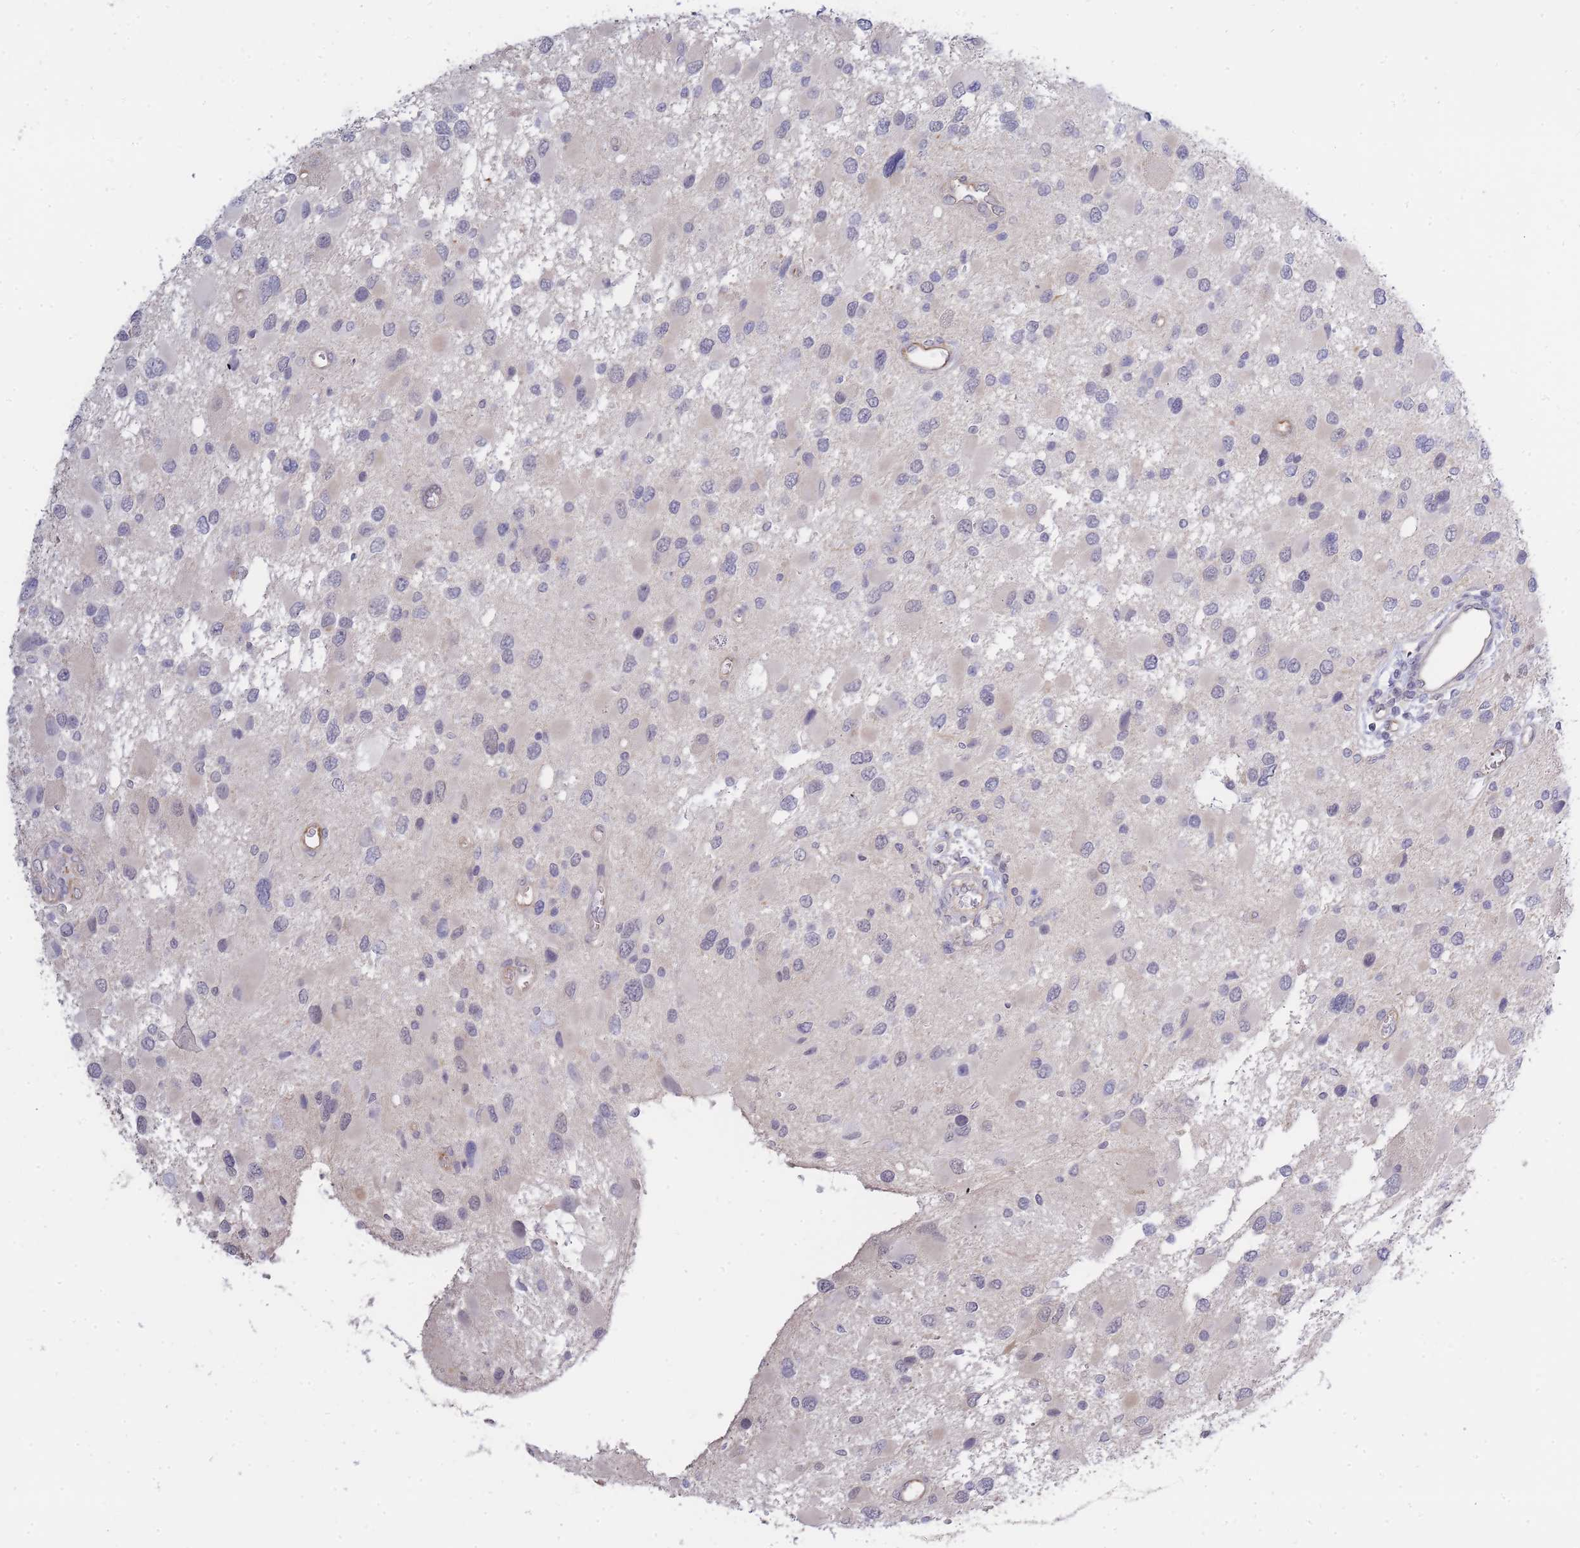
{"staining": {"intensity": "negative", "quantity": "none", "location": "none"}, "tissue": "glioma", "cell_type": "Tumor cells", "image_type": "cancer", "snomed": [{"axis": "morphology", "description": "Glioma, malignant, High grade"}, {"axis": "topography", "description": "Brain"}], "caption": "Human glioma stained for a protein using IHC demonstrates no positivity in tumor cells.", "gene": "C19orf25", "patient": {"sex": "male", "age": 53}}